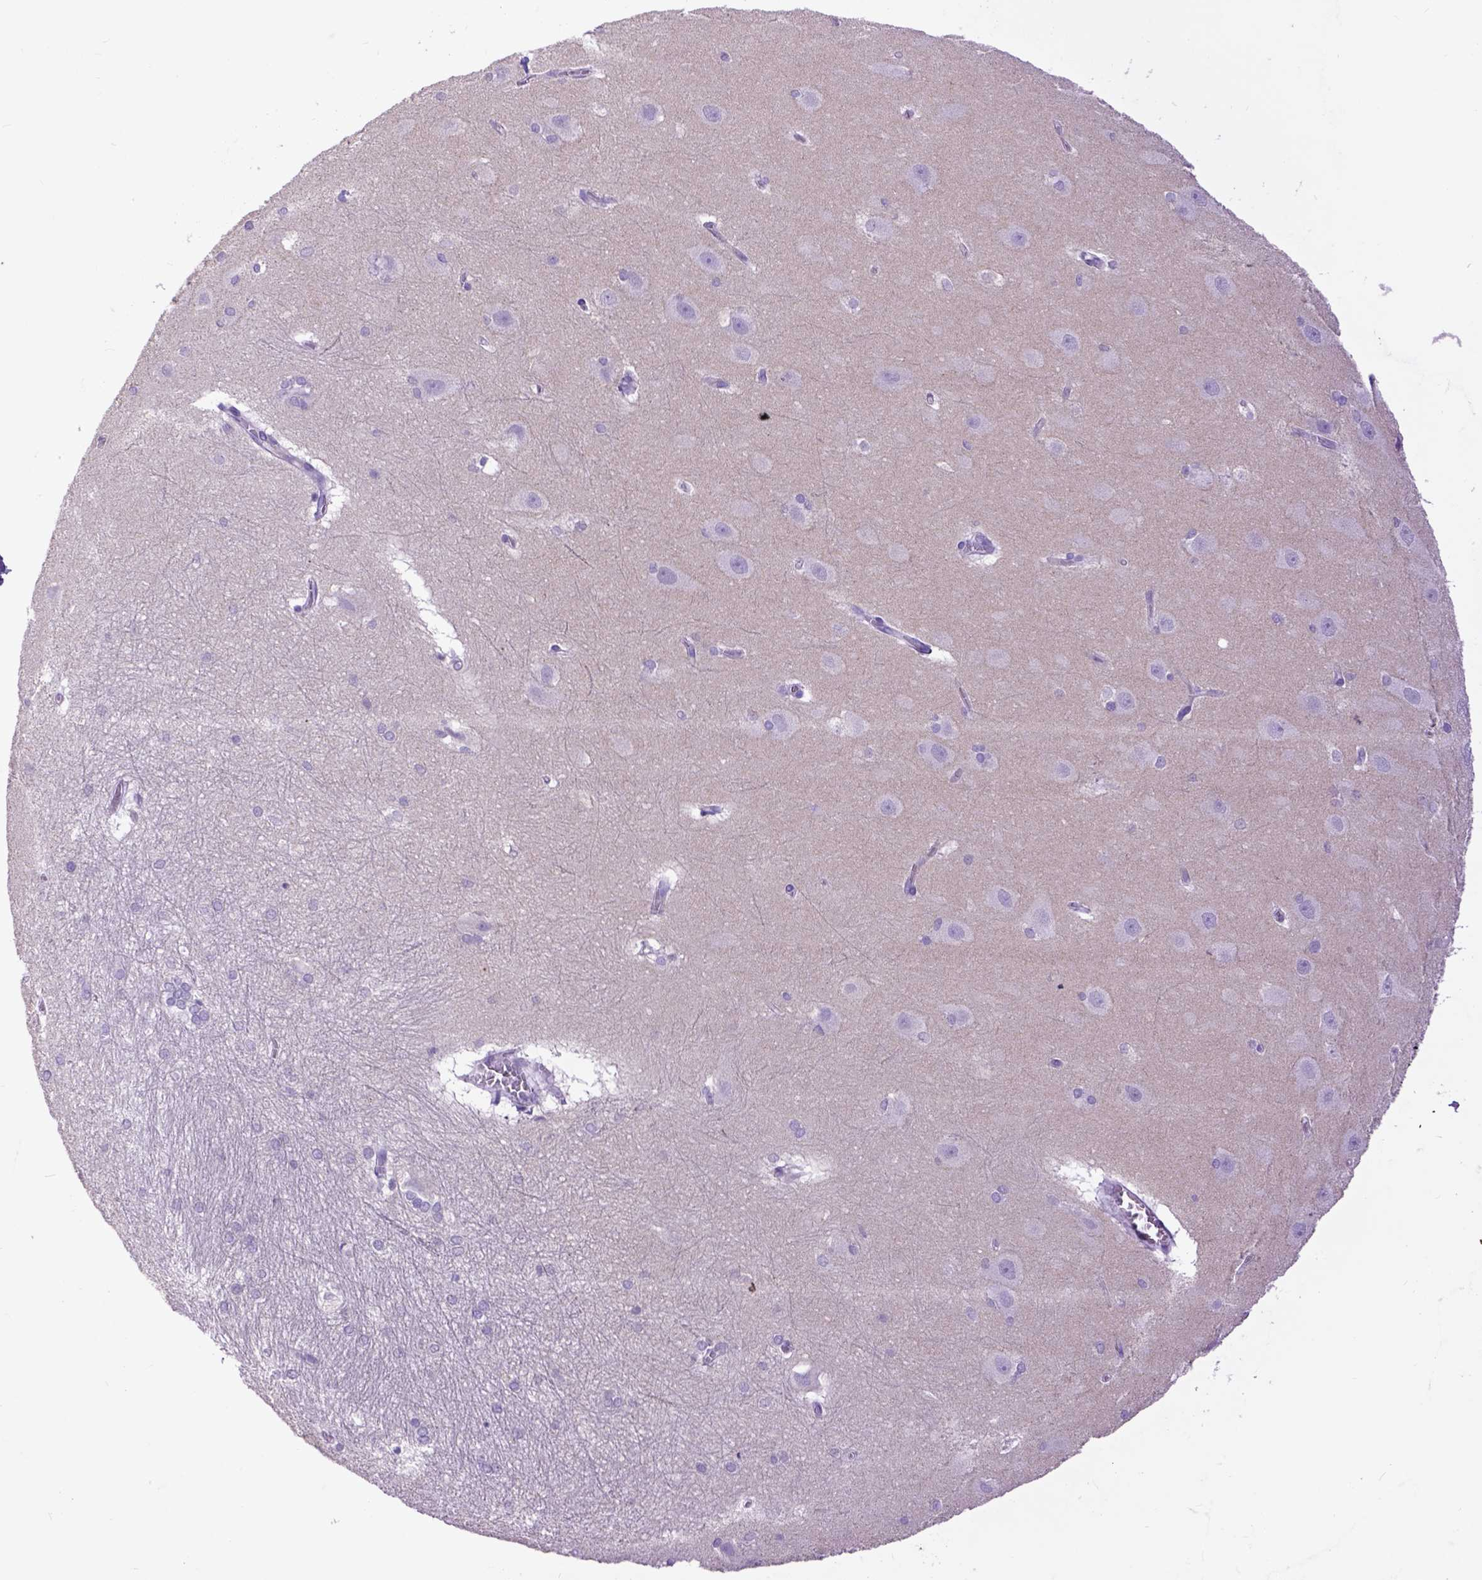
{"staining": {"intensity": "negative", "quantity": "none", "location": "none"}, "tissue": "hippocampus", "cell_type": "Glial cells", "image_type": "normal", "snomed": [{"axis": "morphology", "description": "Normal tissue, NOS"}, {"axis": "topography", "description": "Cerebral cortex"}, {"axis": "topography", "description": "Hippocampus"}], "caption": "Image shows no significant protein expression in glial cells of normal hippocampus.", "gene": "RAB25", "patient": {"sex": "female", "age": 19}}